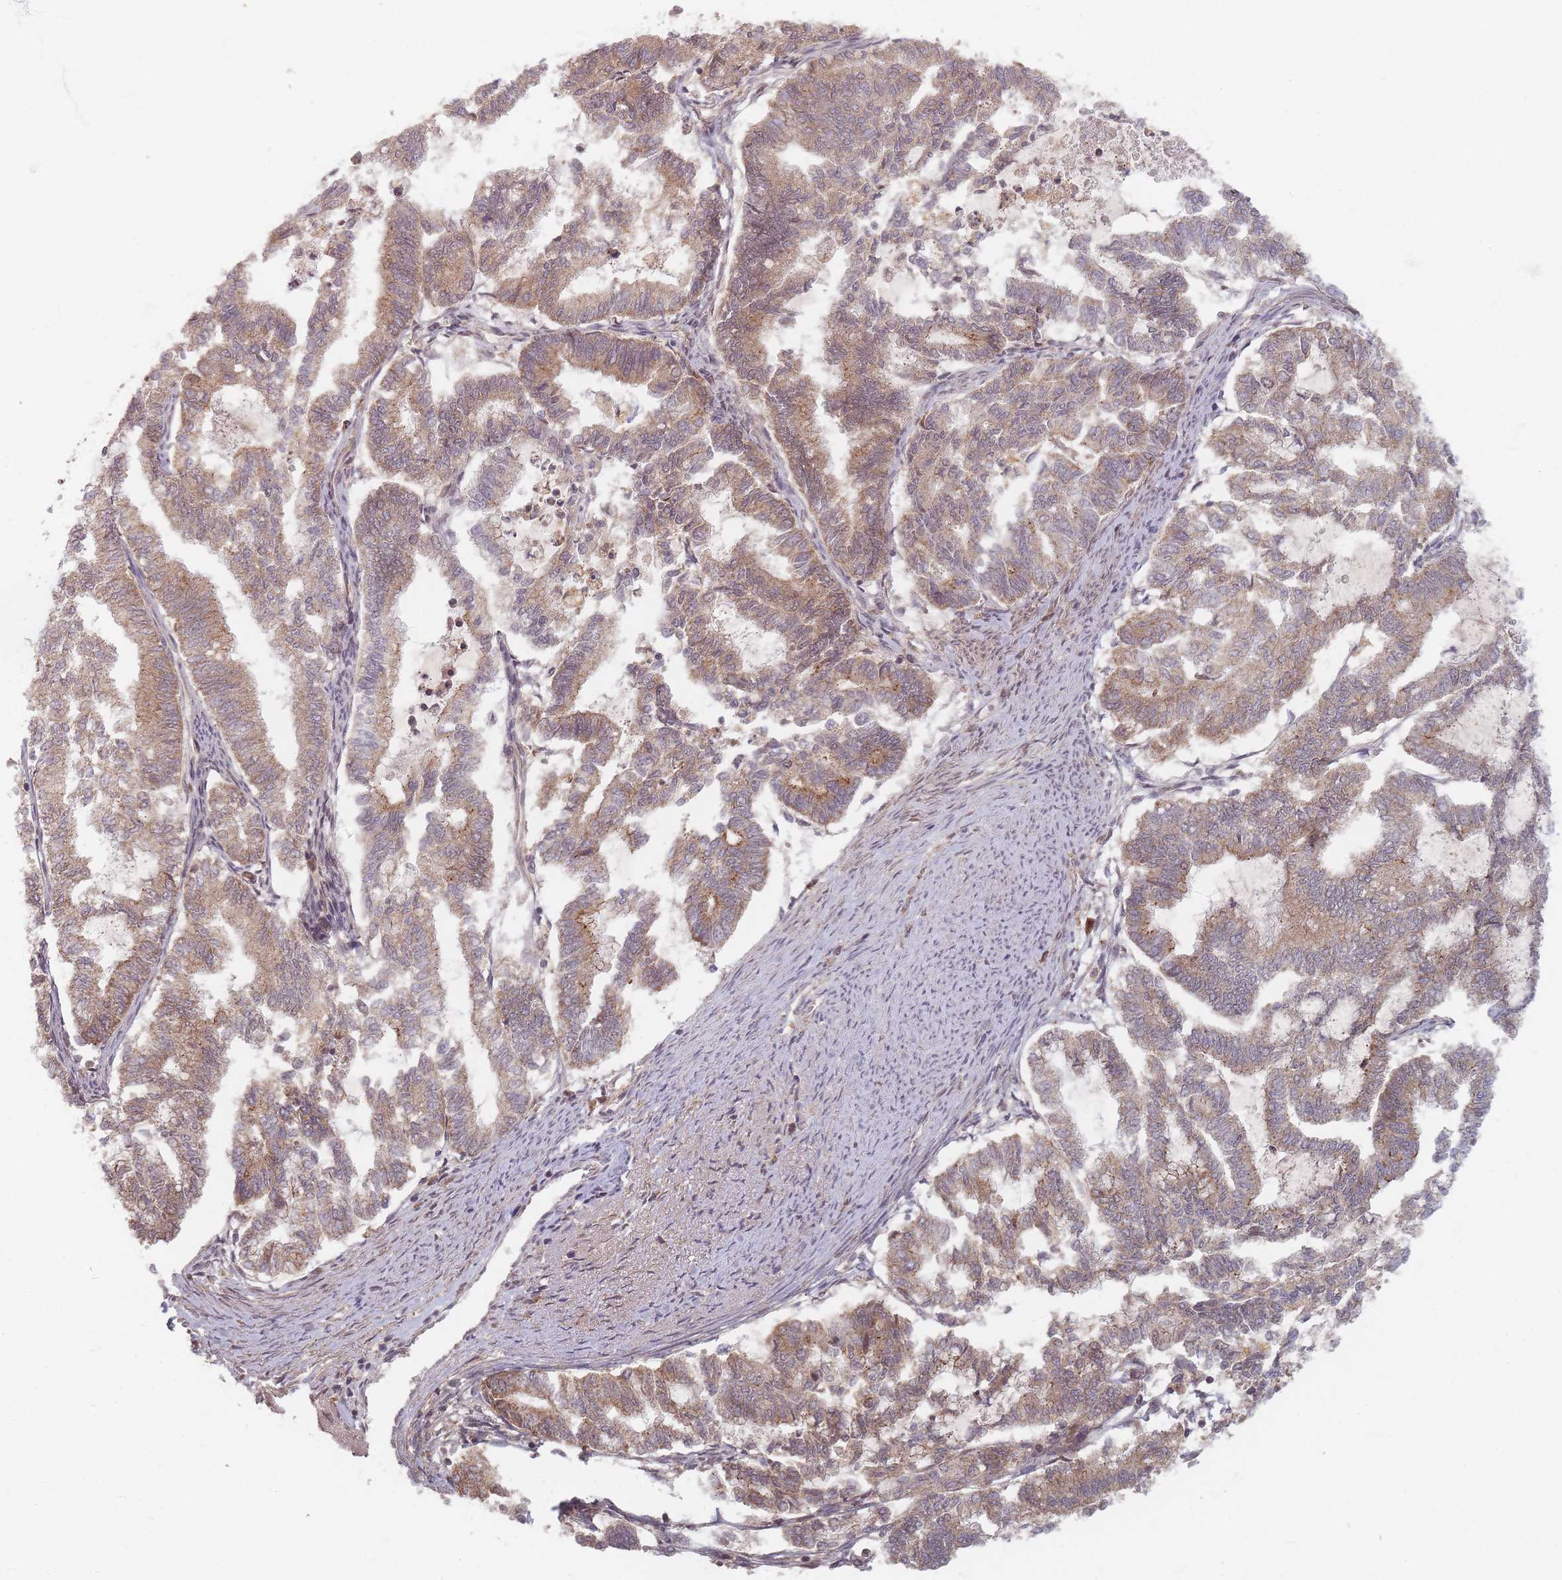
{"staining": {"intensity": "moderate", "quantity": ">75%", "location": "cytoplasmic/membranous"}, "tissue": "endometrial cancer", "cell_type": "Tumor cells", "image_type": "cancer", "snomed": [{"axis": "morphology", "description": "Adenocarcinoma, NOS"}, {"axis": "topography", "description": "Endometrium"}], "caption": "Endometrial cancer stained with IHC exhibits moderate cytoplasmic/membranous expression in approximately >75% of tumor cells.", "gene": "RADX", "patient": {"sex": "female", "age": 79}}